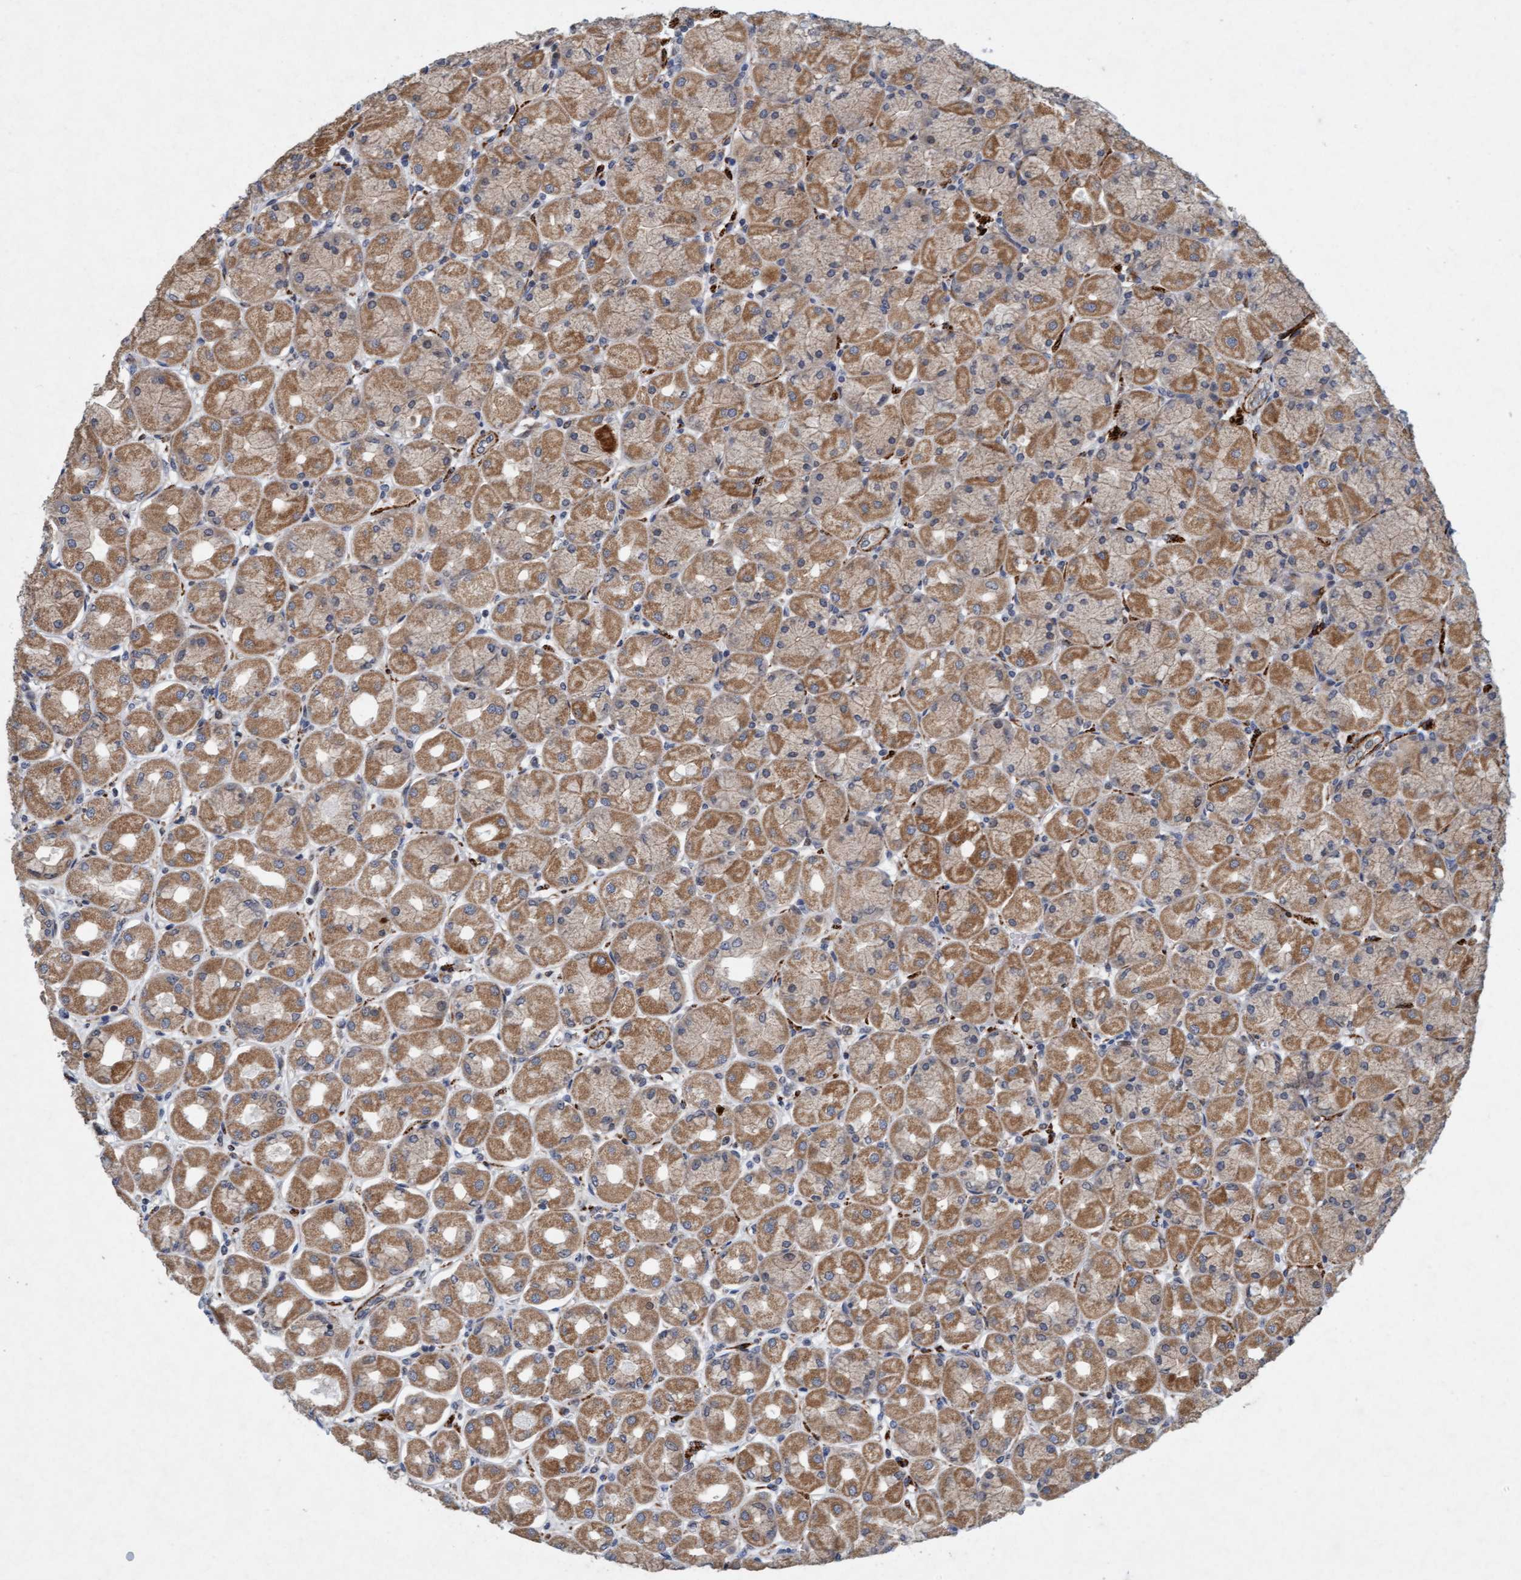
{"staining": {"intensity": "moderate", "quantity": ">75%", "location": "cytoplasmic/membranous"}, "tissue": "stomach", "cell_type": "Glandular cells", "image_type": "normal", "snomed": [{"axis": "morphology", "description": "Normal tissue, NOS"}, {"axis": "topography", "description": "Stomach, upper"}], "caption": "Protein staining of benign stomach exhibits moderate cytoplasmic/membranous staining in approximately >75% of glandular cells. (IHC, brightfield microscopy, high magnification).", "gene": "TMEM70", "patient": {"sex": "female", "age": 56}}